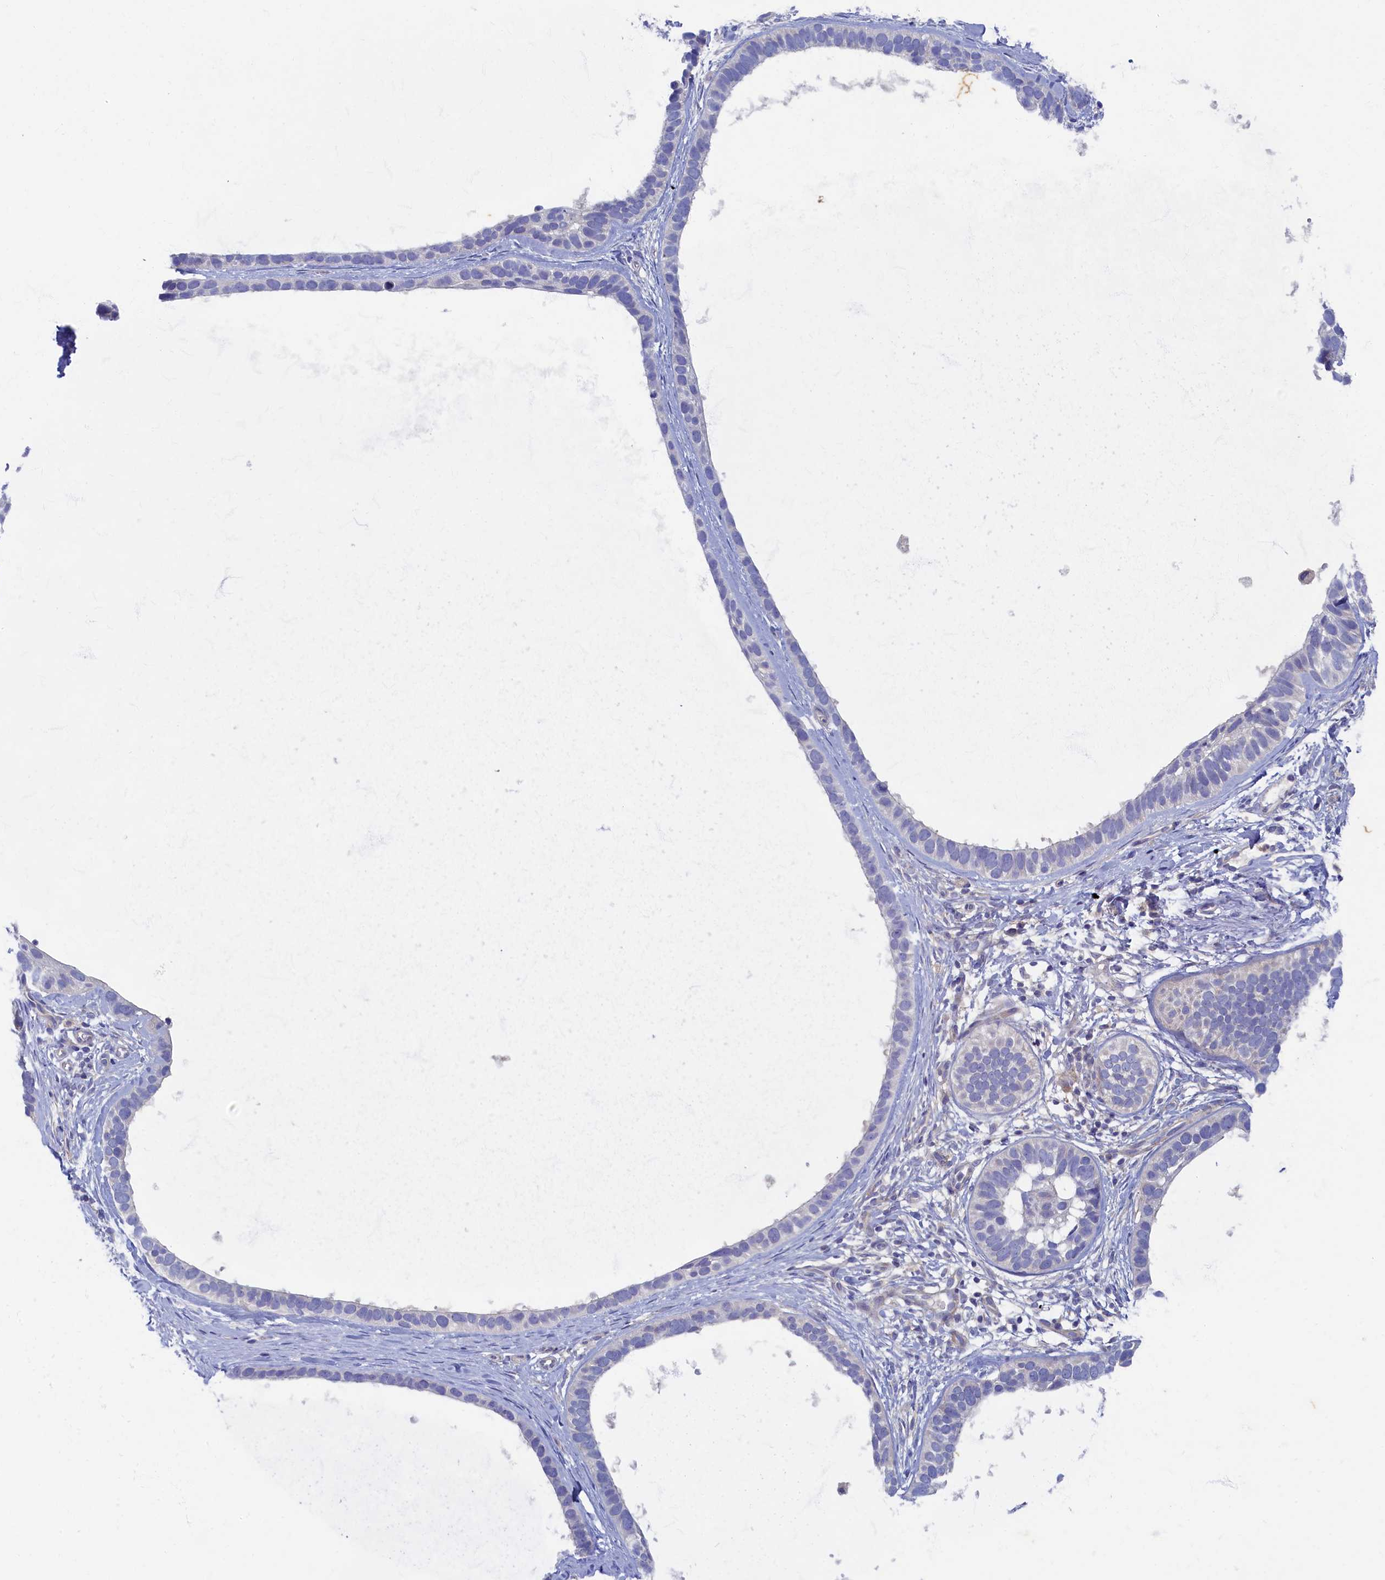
{"staining": {"intensity": "negative", "quantity": "none", "location": "none"}, "tissue": "skin cancer", "cell_type": "Tumor cells", "image_type": "cancer", "snomed": [{"axis": "morphology", "description": "Basal cell carcinoma"}, {"axis": "topography", "description": "Skin"}], "caption": "Immunohistochemistry (IHC) of human skin cancer reveals no expression in tumor cells. (Immunohistochemistry (IHC), brightfield microscopy, high magnification).", "gene": "WDR59", "patient": {"sex": "male", "age": 62}}